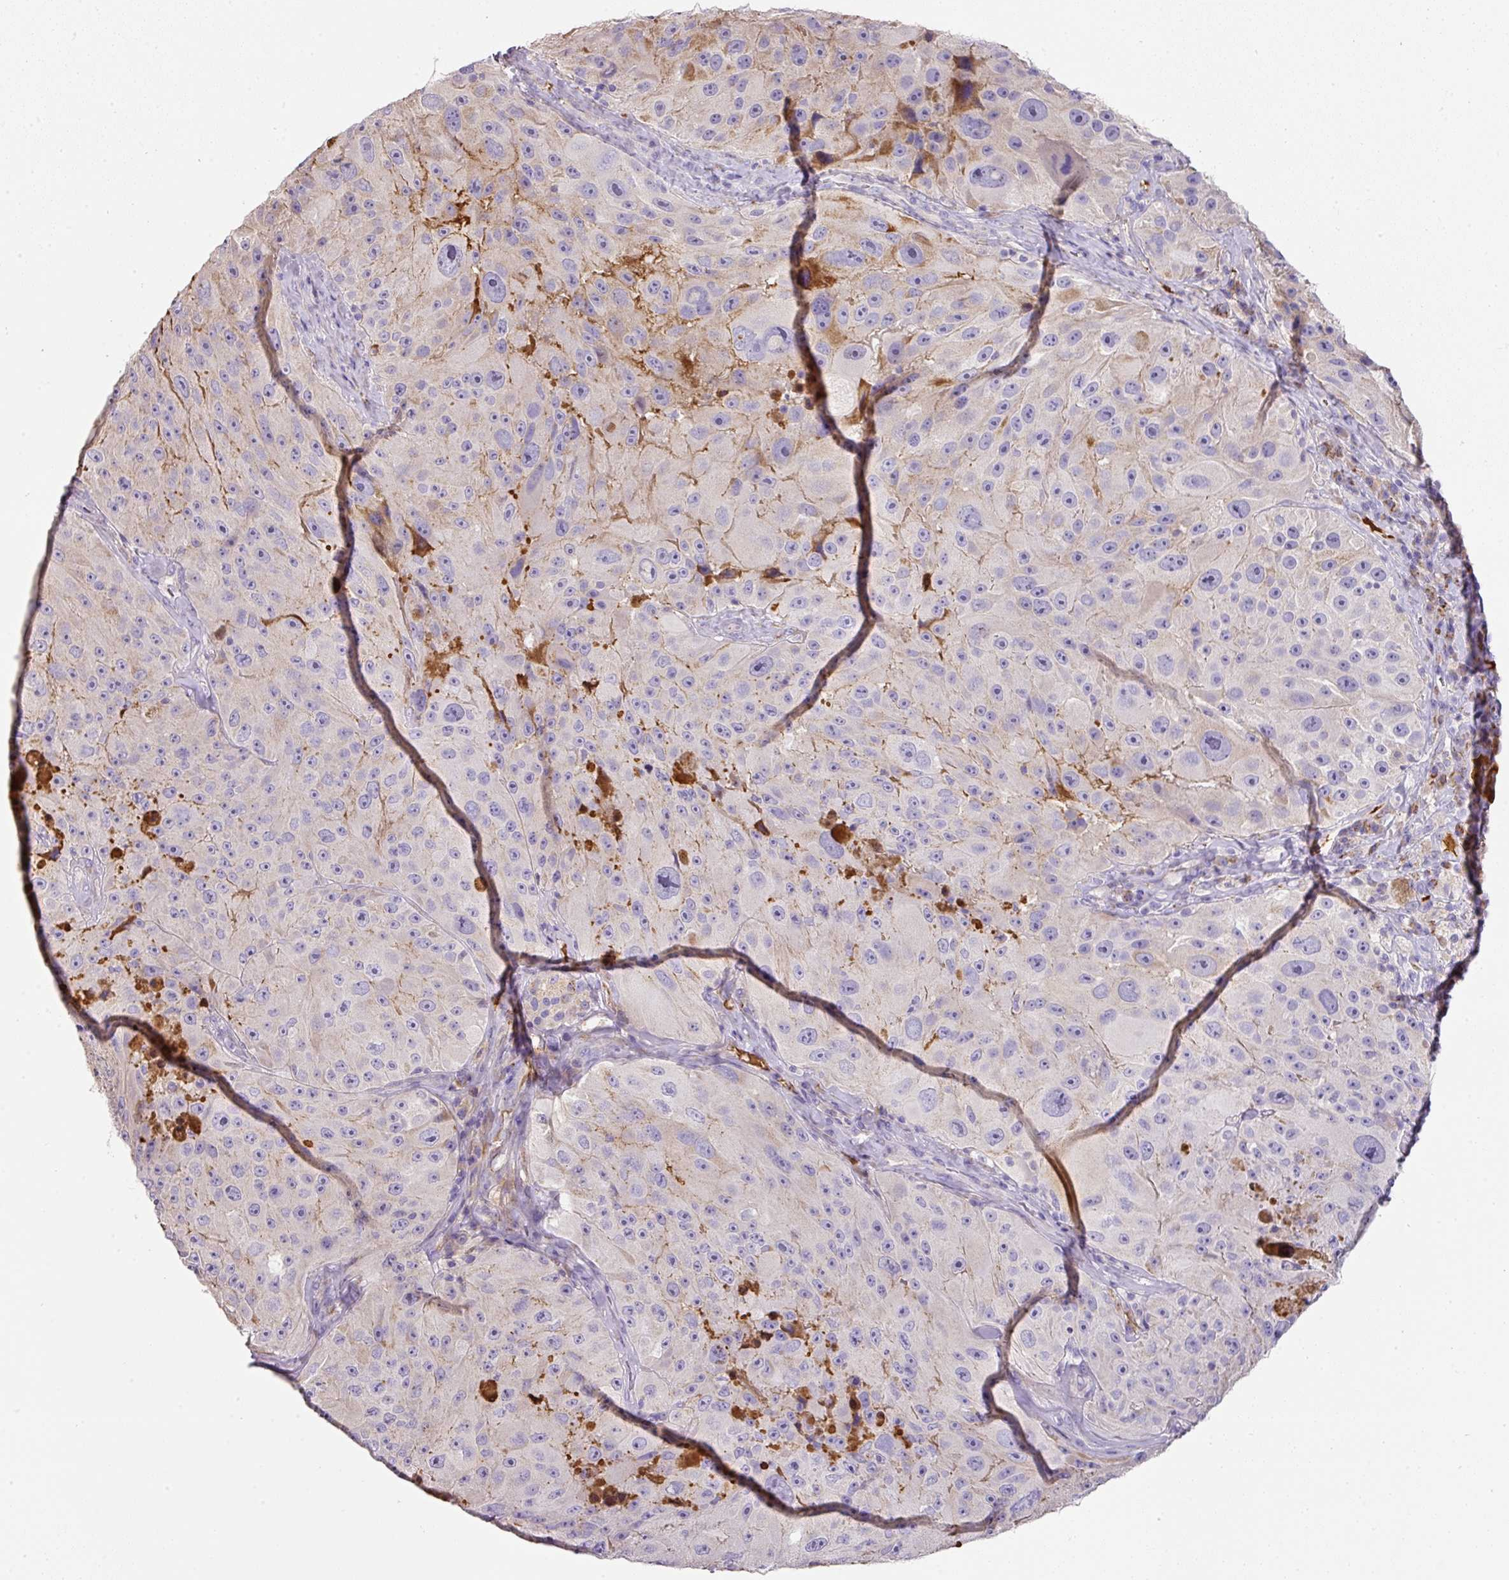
{"staining": {"intensity": "negative", "quantity": "none", "location": "none"}, "tissue": "melanoma", "cell_type": "Tumor cells", "image_type": "cancer", "snomed": [{"axis": "morphology", "description": "Malignant melanoma, Metastatic site"}, {"axis": "topography", "description": "Lymph node"}], "caption": "A micrograph of human melanoma is negative for staining in tumor cells. (Stains: DAB (3,3'-diaminobenzidine) immunohistochemistry (IHC) with hematoxylin counter stain, Microscopy: brightfield microscopy at high magnification).", "gene": "CCZ1", "patient": {"sex": "male", "age": 62}}